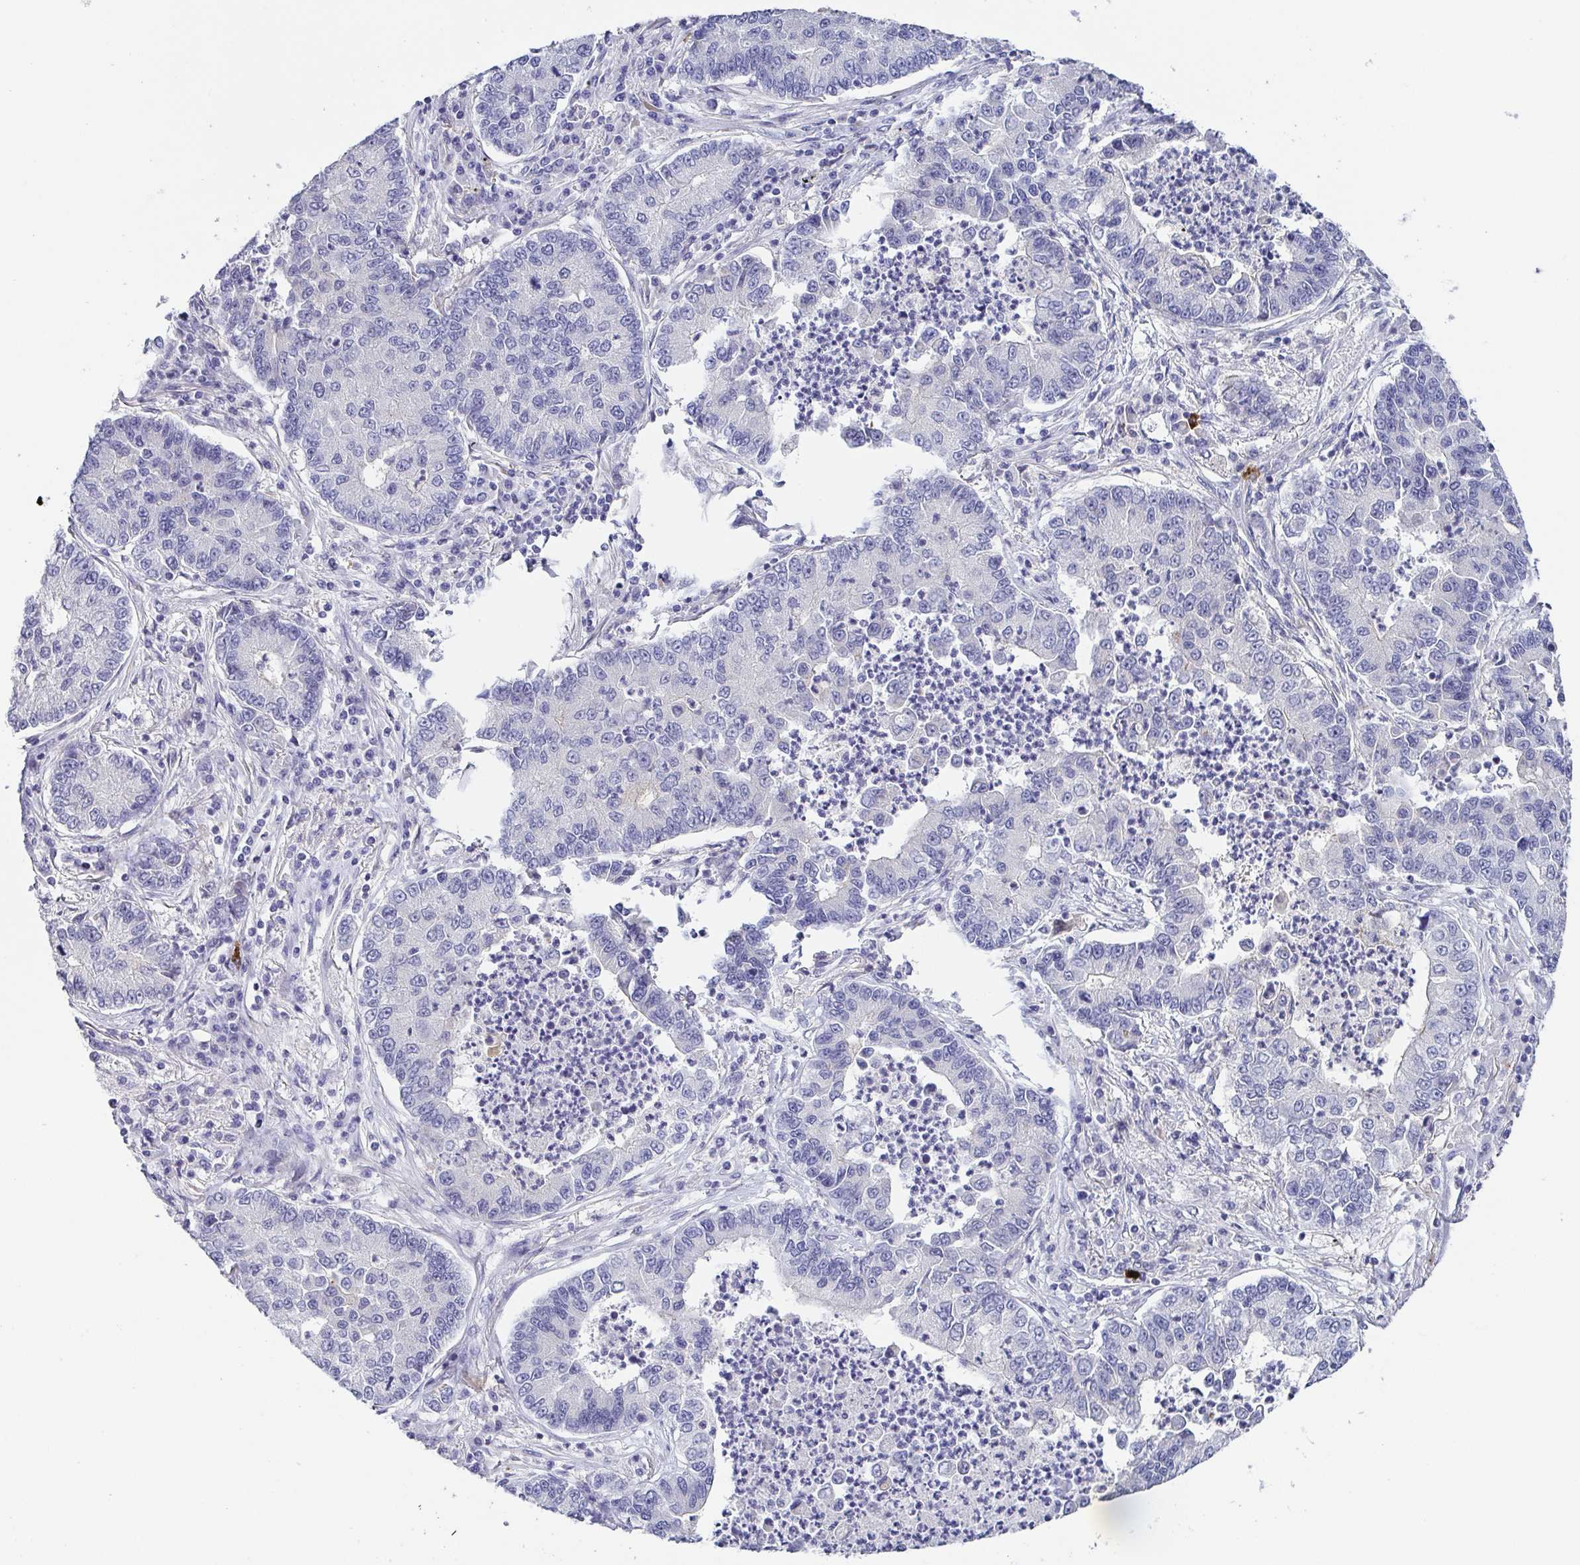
{"staining": {"intensity": "negative", "quantity": "none", "location": "none"}, "tissue": "lung cancer", "cell_type": "Tumor cells", "image_type": "cancer", "snomed": [{"axis": "morphology", "description": "Adenocarcinoma, NOS"}, {"axis": "topography", "description": "Lung"}], "caption": "IHC micrograph of human lung cancer stained for a protein (brown), which displays no staining in tumor cells. (DAB IHC, high magnification).", "gene": "RNASE7", "patient": {"sex": "female", "age": 57}}